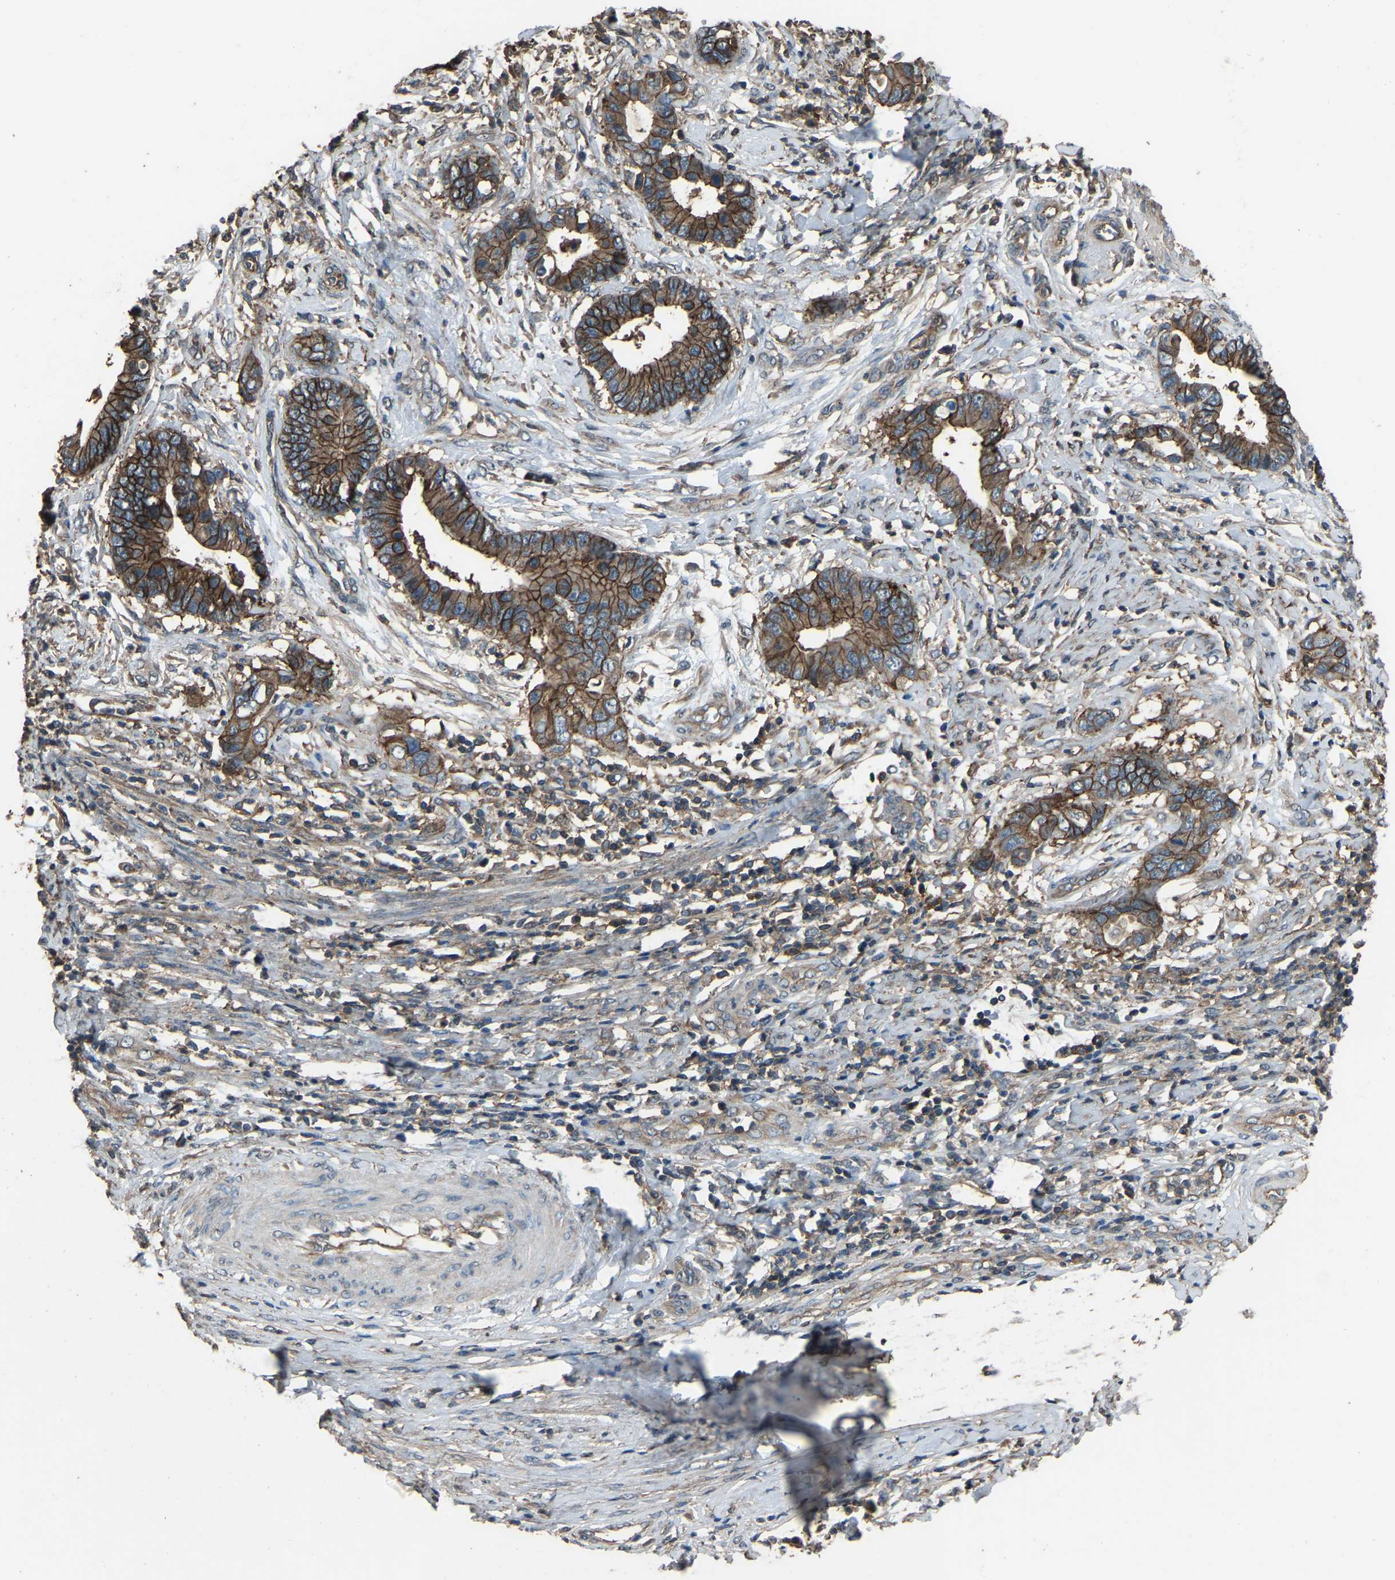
{"staining": {"intensity": "strong", "quantity": ">75%", "location": "cytoplasmic/membranous"}, "tissue": "cervical cancer", "cell_type": "Tumor cells", "image_type": "cancer", "snomed": [{"axis": "morphology", "description": "Adenocarcinoma, NOS"}, {"axis": "topography", "description": "Cervix"}], "caption": "Cervical cancer stained for a protein demonstrates strong cytoplasmic/membranous positivity in tumor cells. The staining was performed using DAB (3,3'-diaminobenzidine) to visualize the protein expression in brown, while the nuclei were stained in blue with hematoxylin (Magnification: 20x).", "gene": "SLC4A2", "patient": {"sex": "female", "age": 44}}